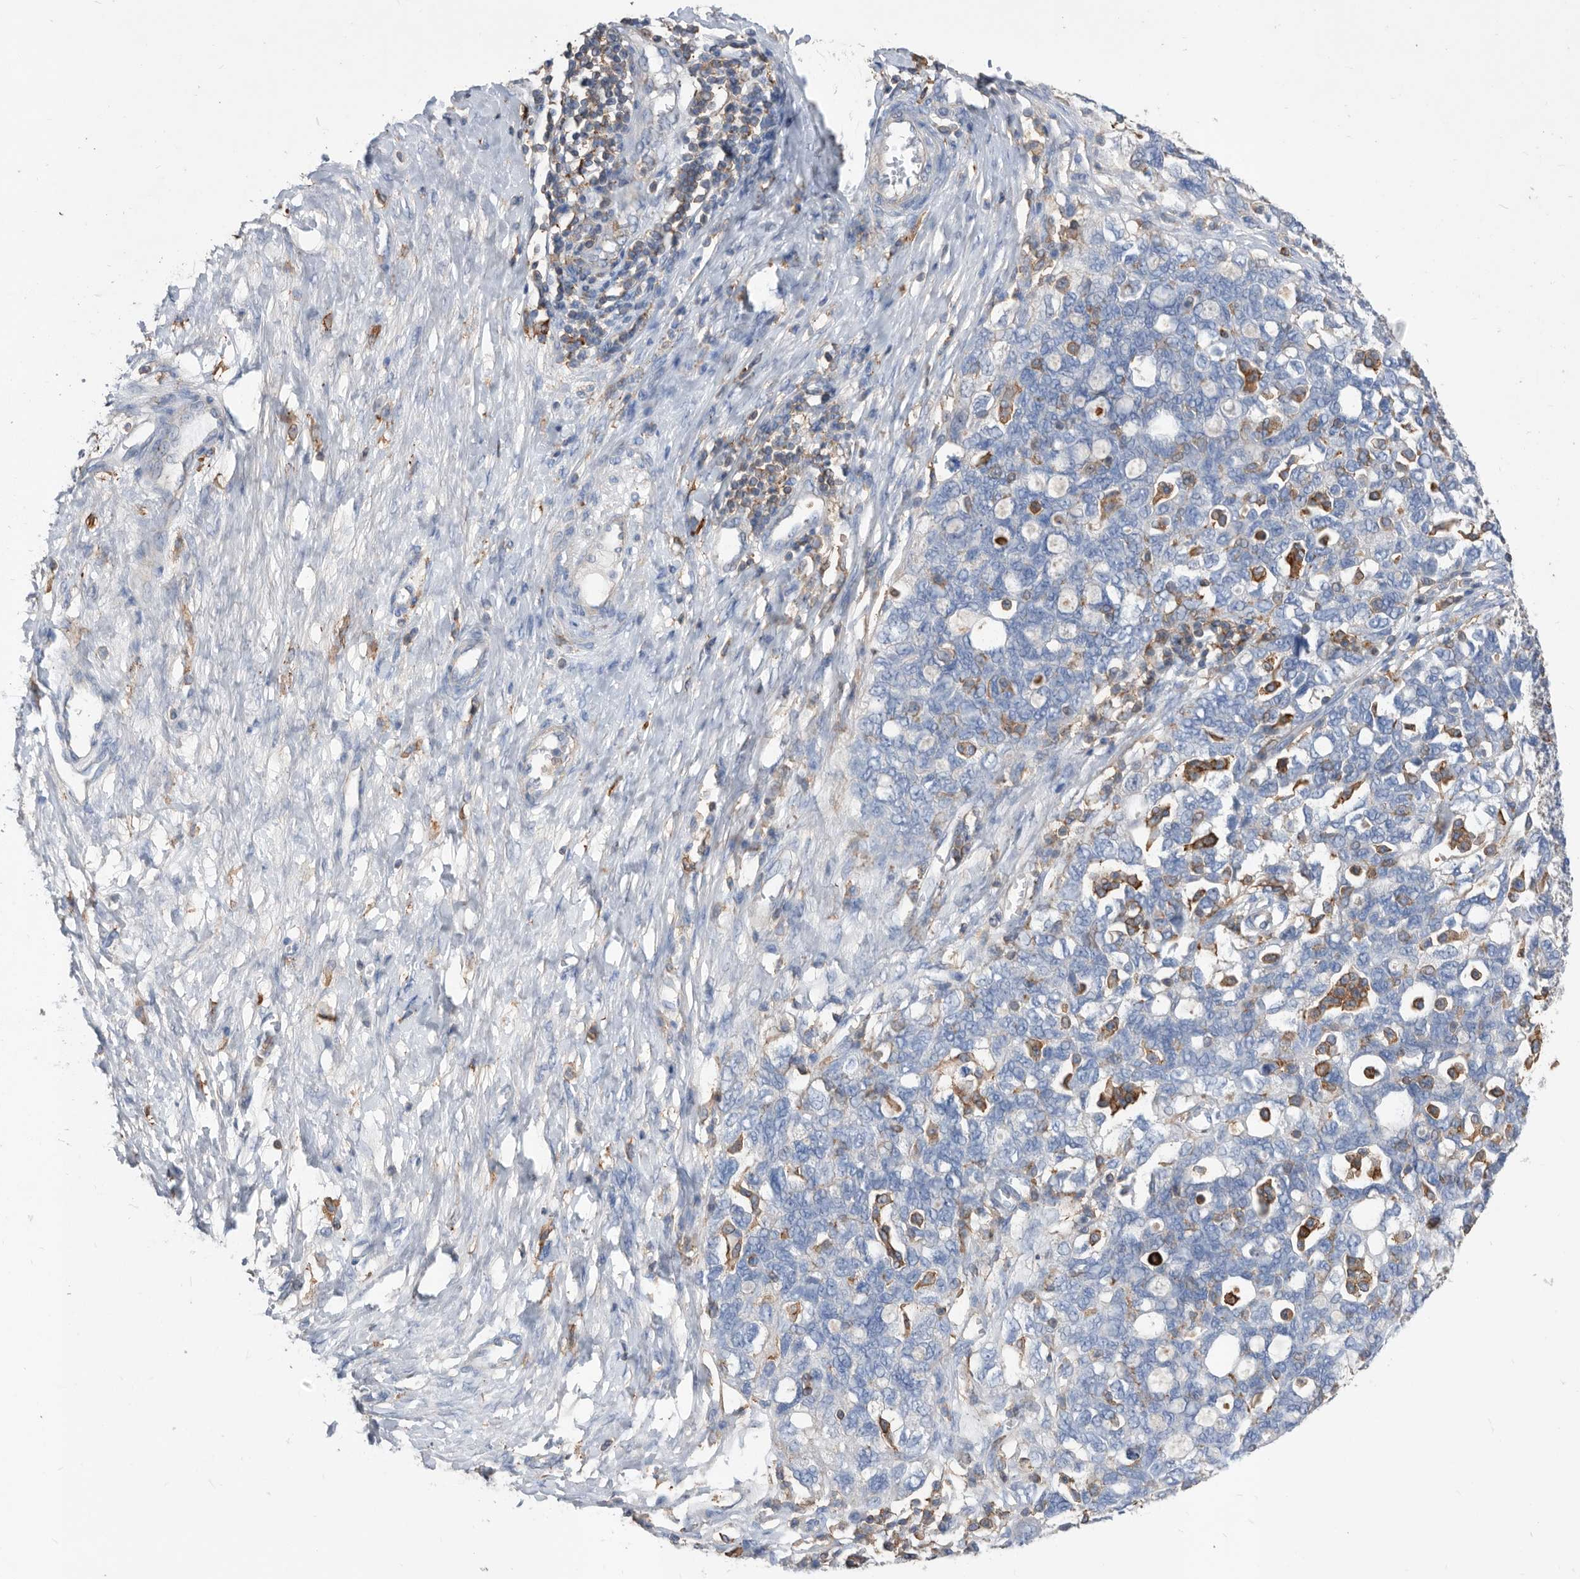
{"staining": {"intensity": "negative", "quantity": "none", "location": "none"}, "tissue": "ovarian cancer", "cell_type": "Tumor cells", "image_type": "cancer", "snomed": [{"axis": "morphology", "description": "Carcinoma, NOS"}, {"axis": "morphology", "description": "Cystadenocarcinoma, serous, NOS"}, {"axis": "topography", "description": "Ovary"}], "caption": "An IHC histopathology image of ovarian cancer is shown. There is no staining in tumor cells of ovarian cancer.", "gene": "MS4A4A", "patient": {"sex": "female", "age": 69}}